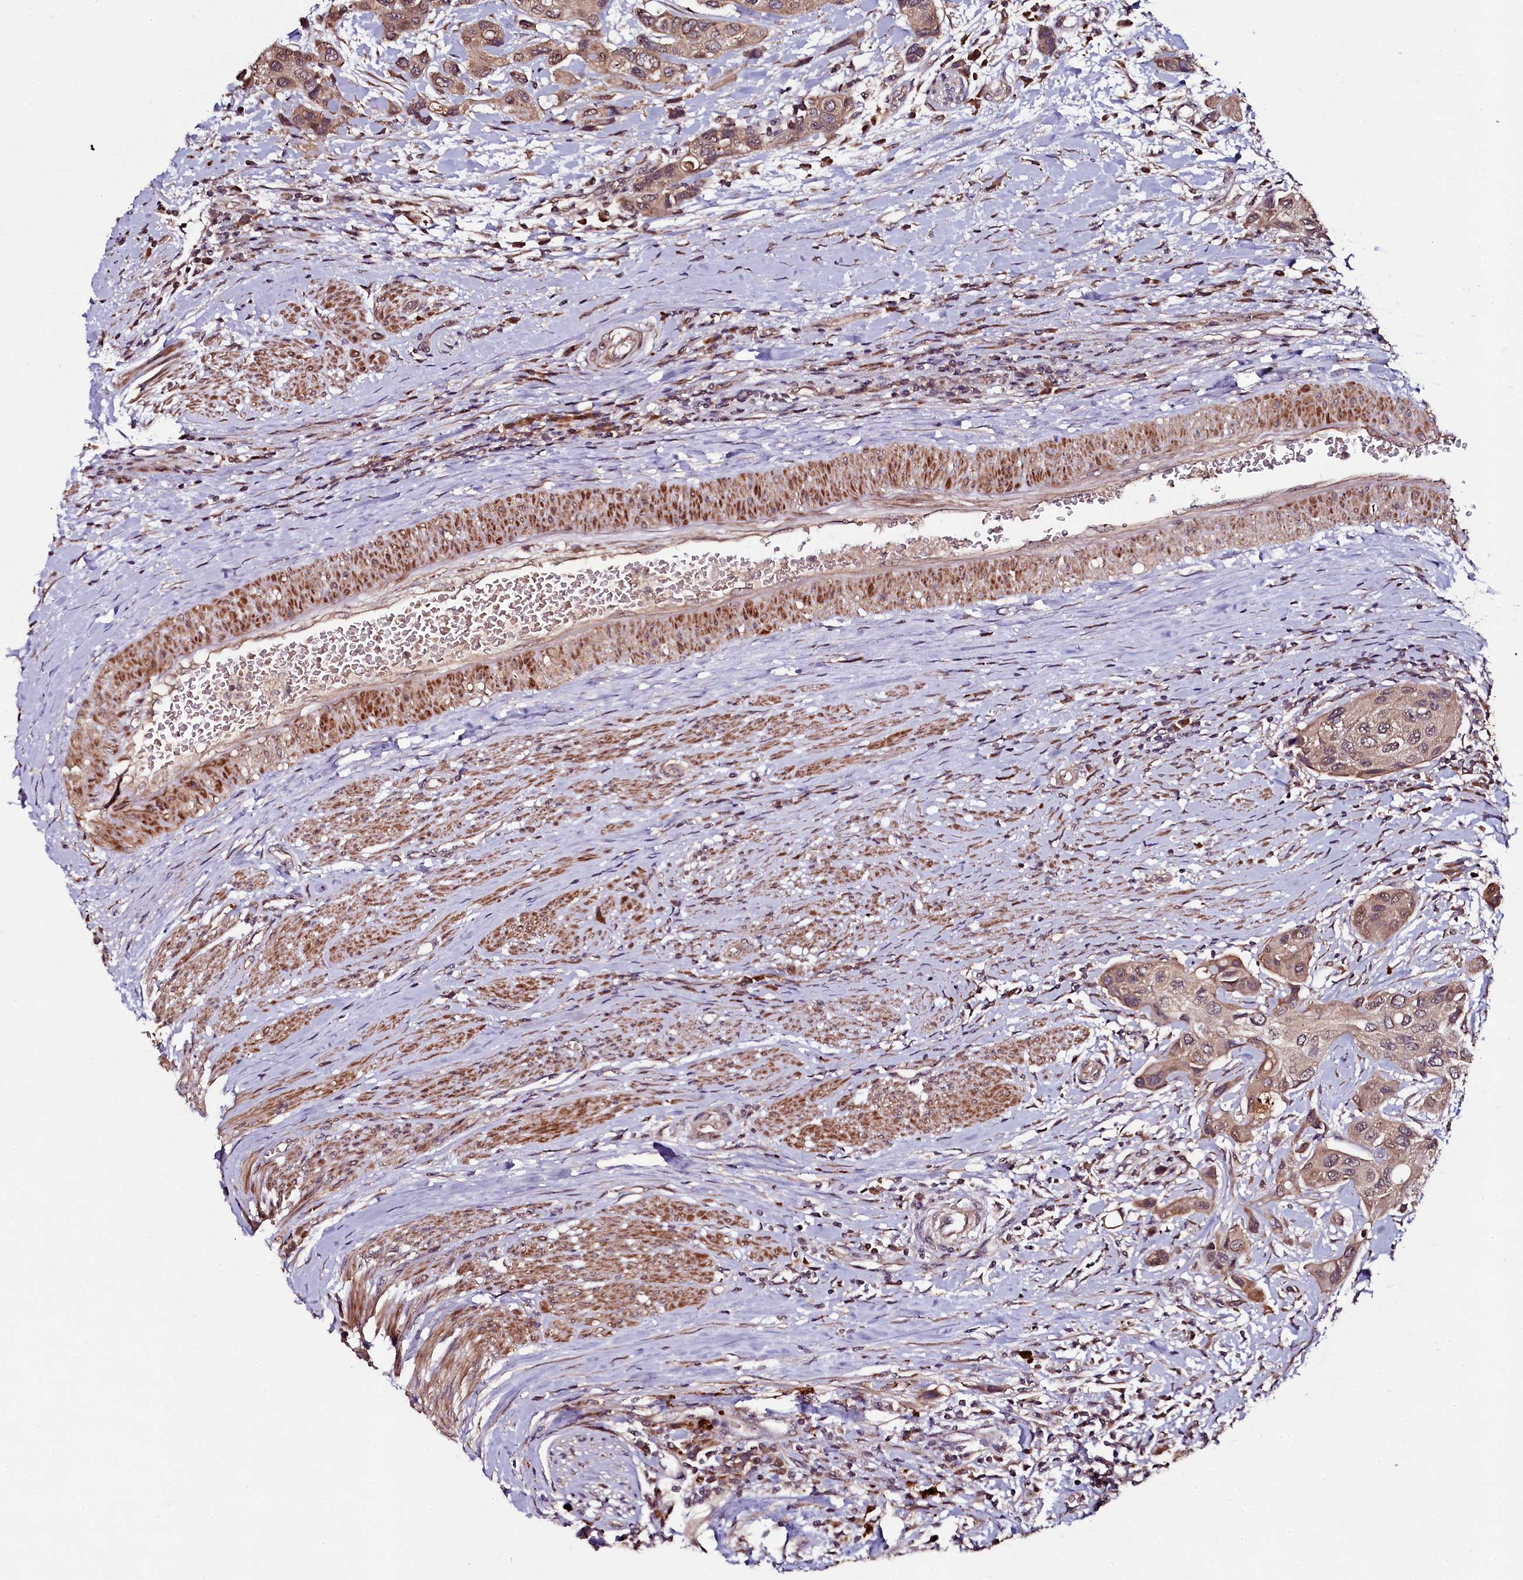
{"staining": {"intensity": "moderate", "quantity": ">75%", "location": "cytoplasmic/membranous,nuclear"}, "tissue": "urothelial cancer", "cell_type": "Tumor cells", "image_type": "cancer", "snomed": [{"axis": "morphology", "description": "Normal tissue, NOS"}, {"axis": "morphology", "description": "Urothelial carcinoma, High grade"}, {"axis": "topography", "description": "Vascular tissue"}, {"axis": "topography", "description": "Urinary bladder"}], "caption": "This image demonstrates immunohistochemistry staining of high-grade urothelial carcinoma, with medium moderate cytoplasmic/membranous and nuclear positivity in about >75% of tumor cells.", "gene": "SEC24C", "patient": {"sex": "female", "age": 56}}